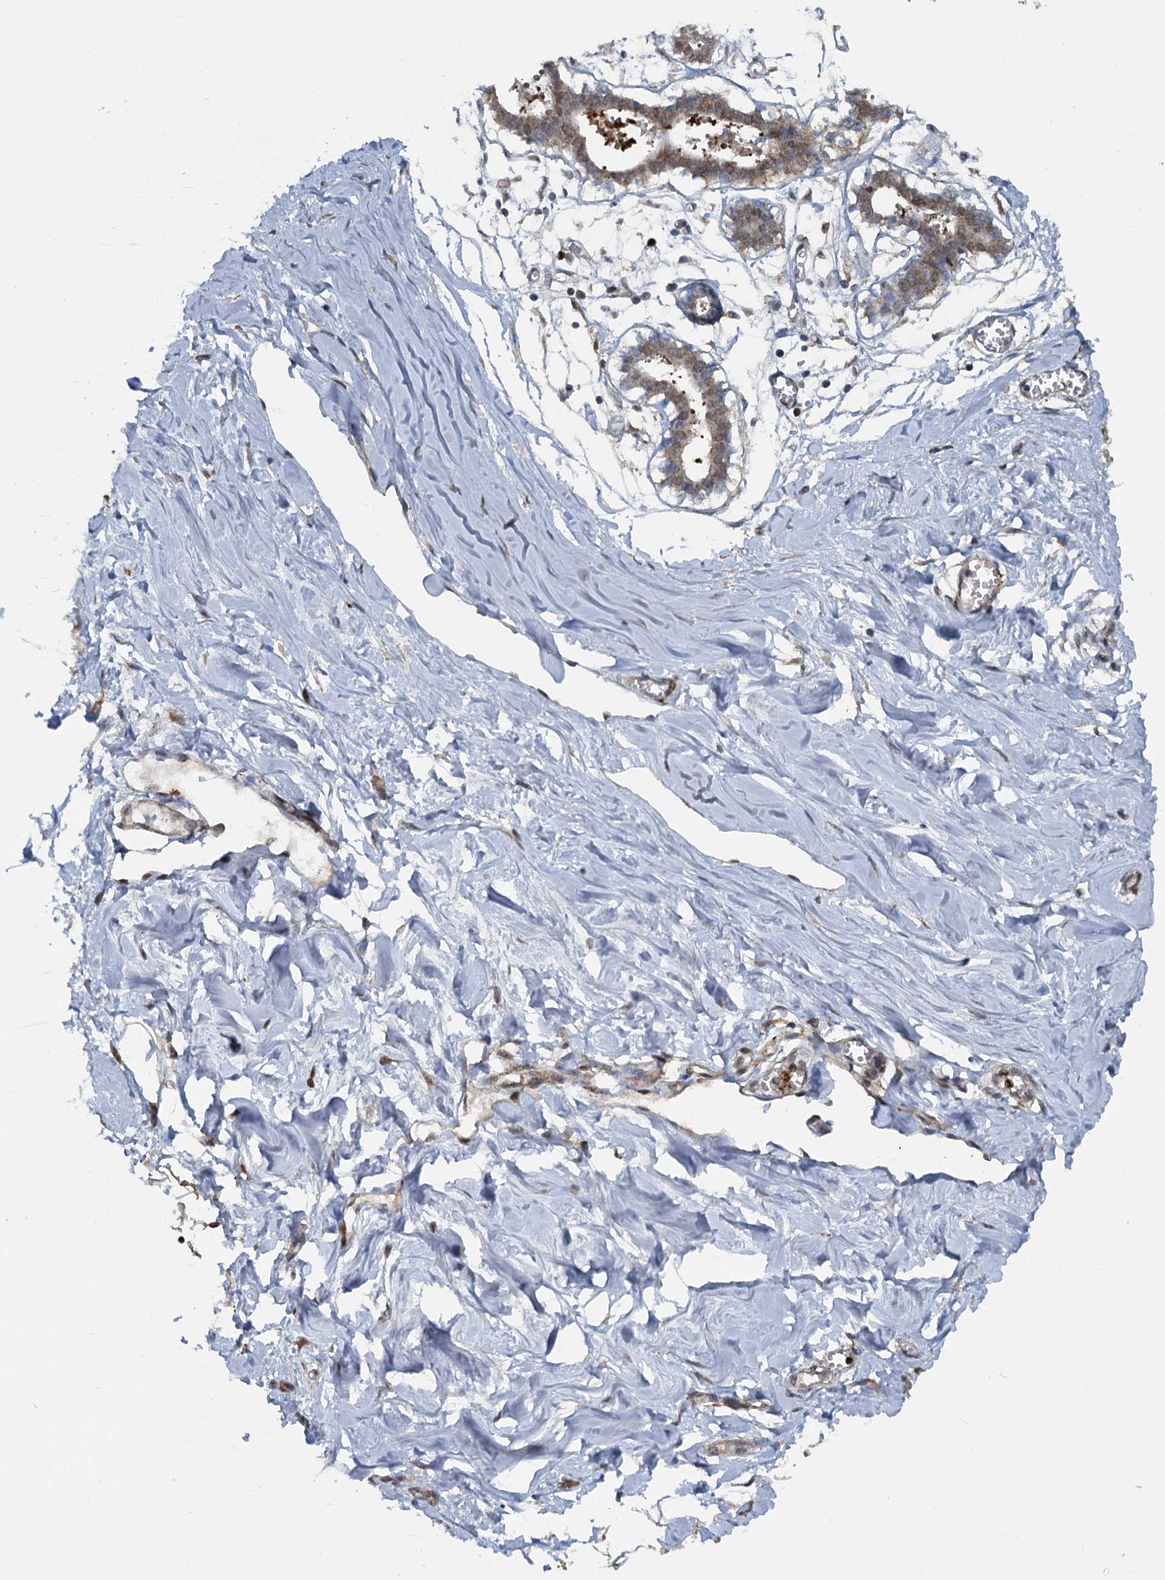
{"staining": {"intensity": "negative", "quantity": "none", "location": "none"}, "tissue": "breast", "cell_type": "Adipocytes", "image_type": "normal", "snomed": [{"axis": "morphology", "description": "Normal tissue, NOS"}, {"axis": "topography", "description": "Breast"}], "caption": "Human breast stained for a protein using immunohistochemistry demonstrates no positivity in adipocytes.", "gene": "GPI", "patient": {"sex": "female", "age": 27}}